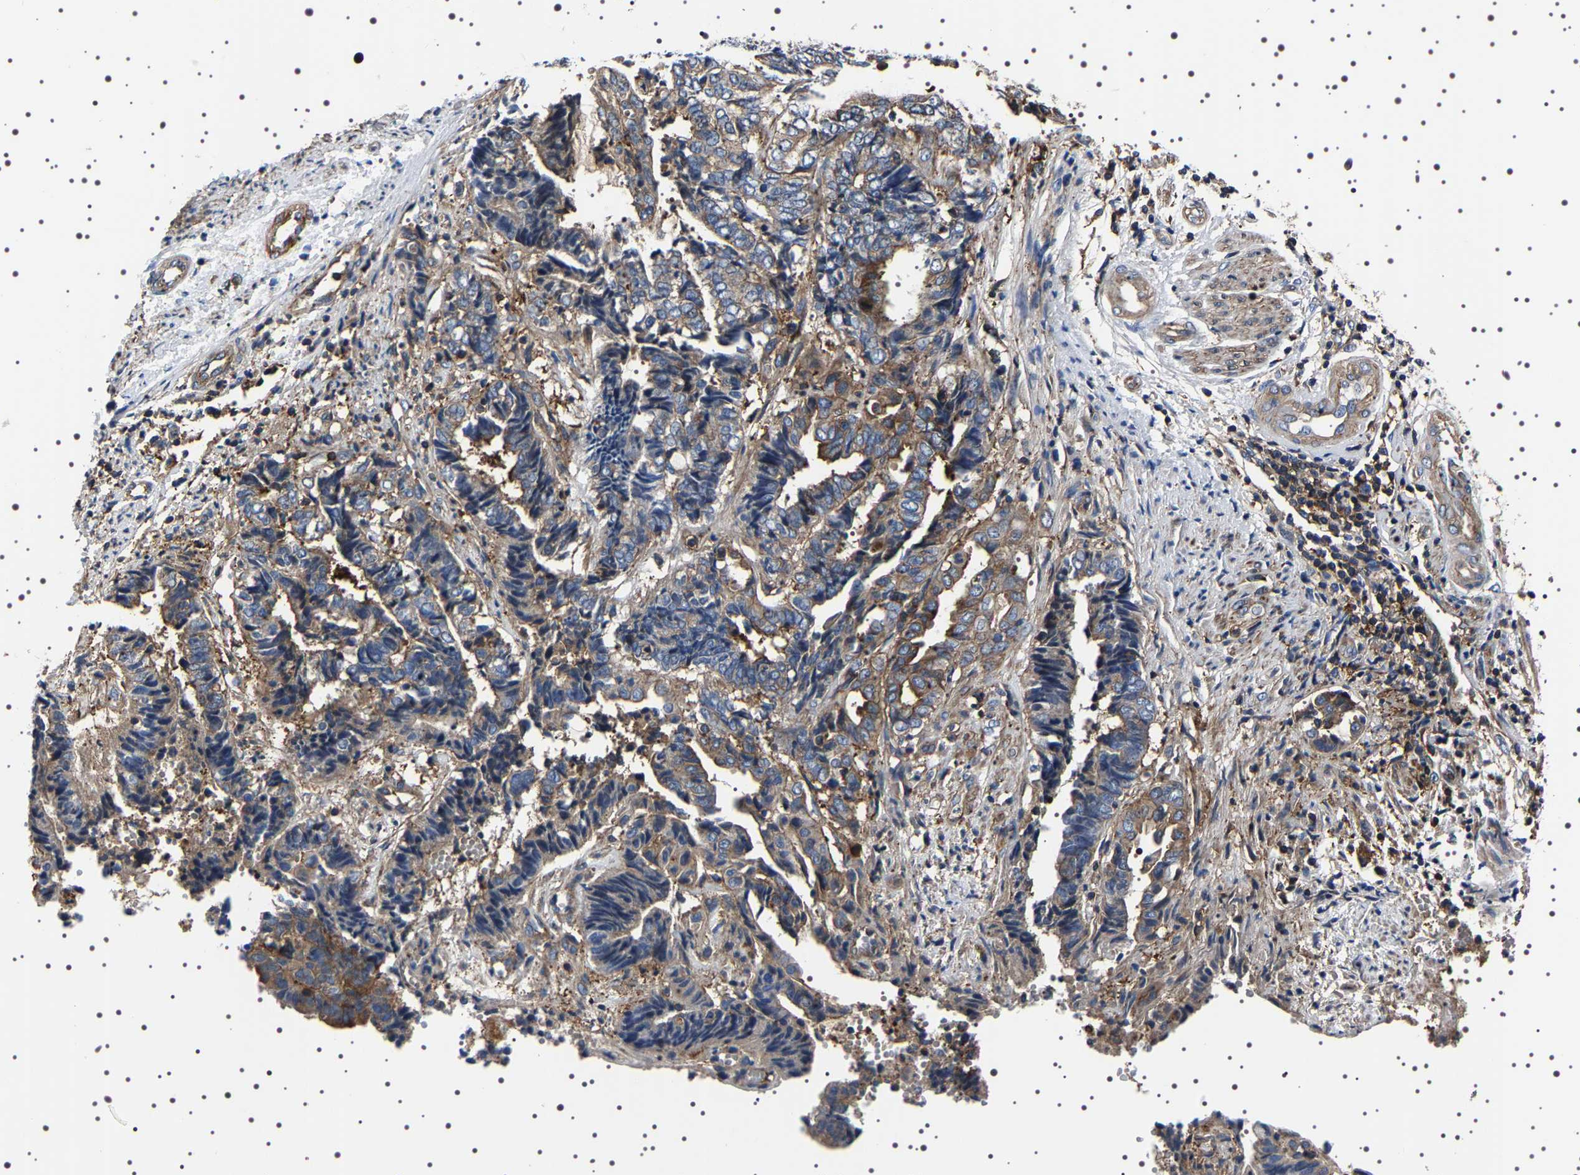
{"staining": {"intensity": "weak", "quantity": "<25%", "location": "cytoplasmic/membranous"}, "tissue": "endometrial cancer", "cell_type": "Tumor cells", "image_type": "cancer", "snomed": [{"axis": "morphology", "description": "Adenocarcinoma, NOS"}, {"axis": "topography", "description": "Uterus"}, {"axis": "topography", "description": "Endometrium"}], "caption": "The immunohistochemistry (IHC) histopathology image has no significant staining in tumor cells of adenocarcinoma (endometrial) tissue.", "gene": "WDR1", "patient": {"sex": "female", "age": 70}}